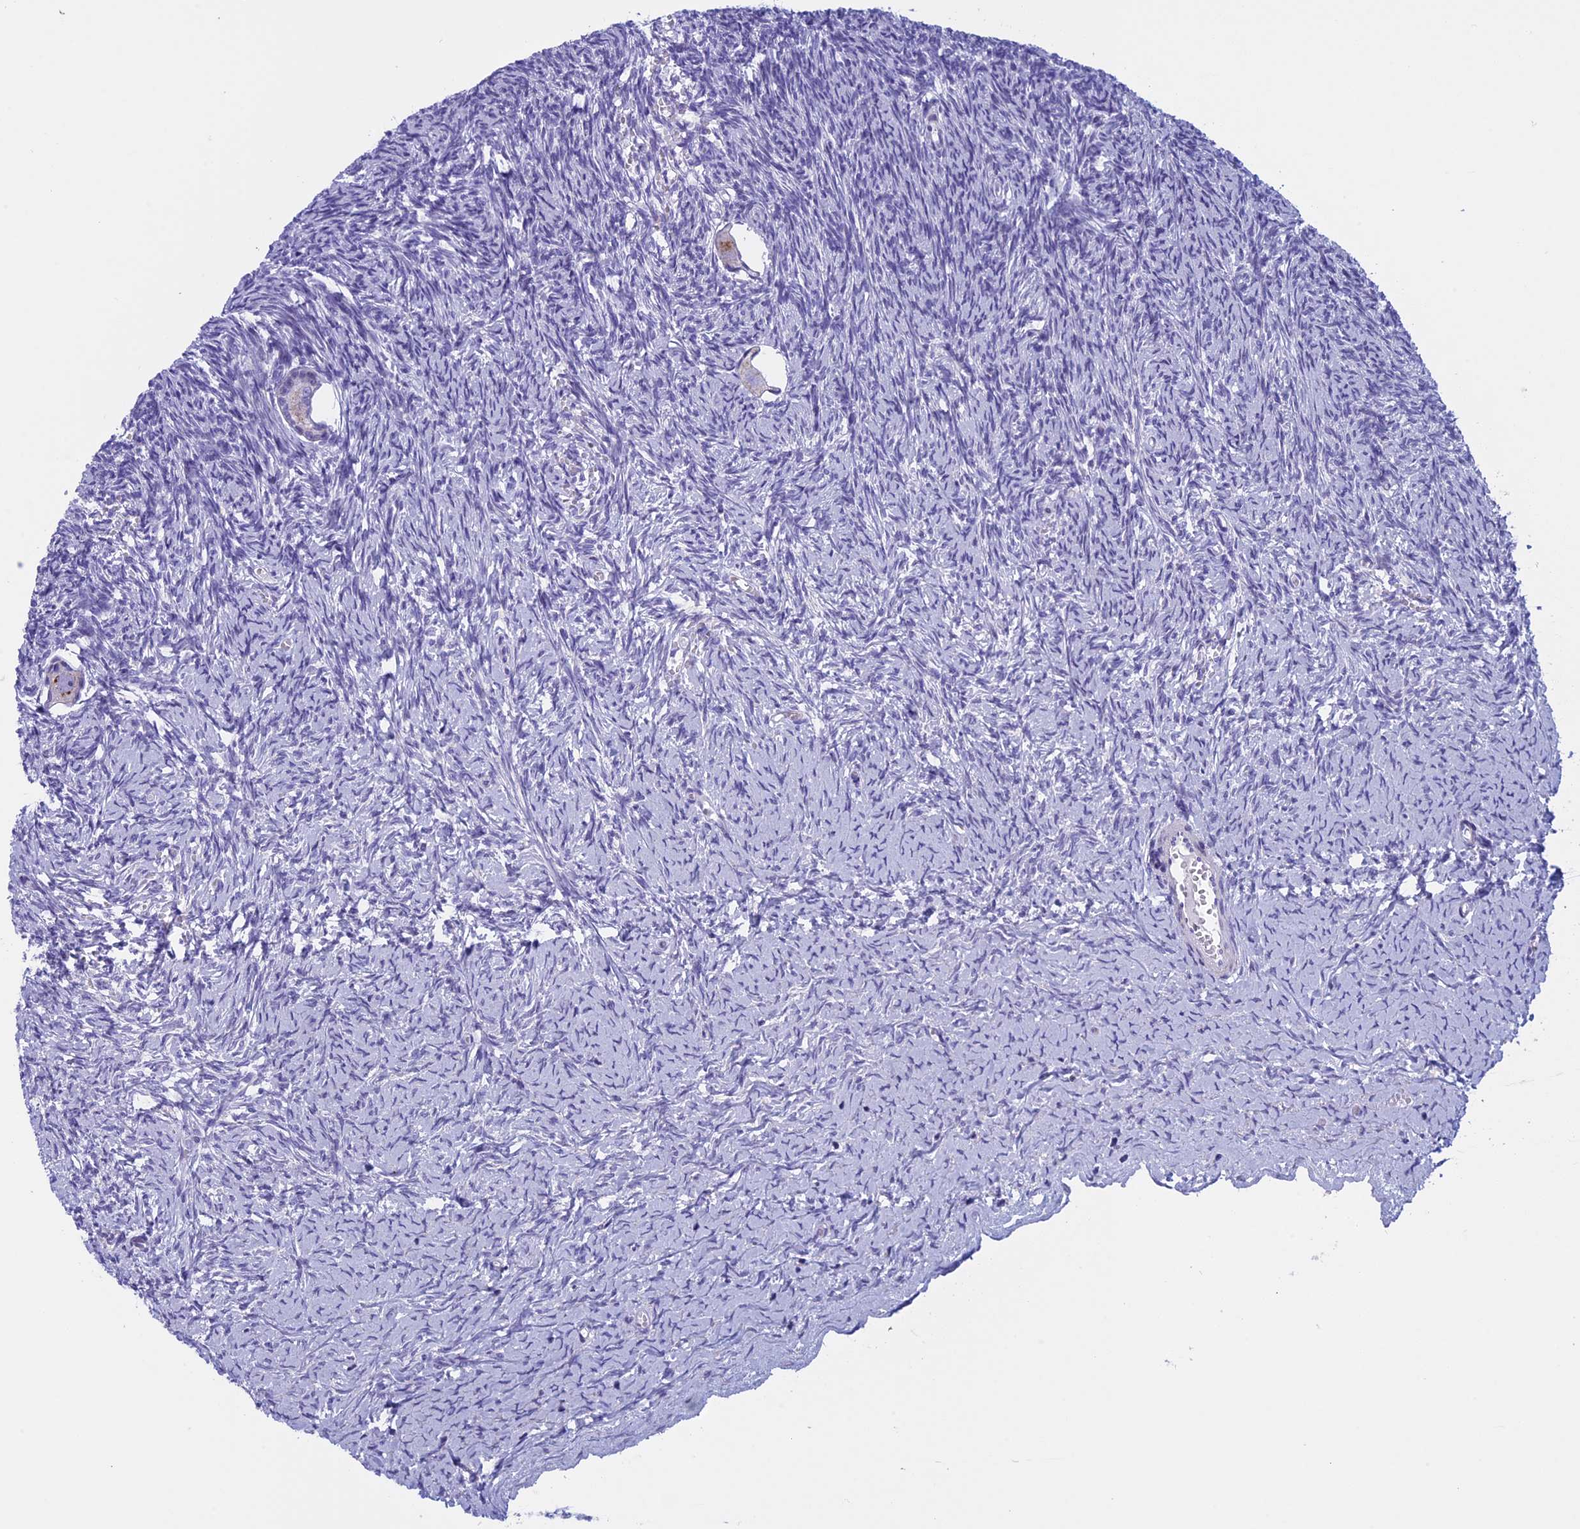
{"staining": {"intensity": "weak", "quantity": "<25%", "location": "cytoplasmic/membranous"}, "tissue": "ovary", "cell_type": "Follicle cells", "image_type": "normal", "snomed": [{"axis": "morphology", "description": "Normal tissue, NOS"}, {"axis": "topography", "description": "Ovary"}], "caption": "Follicle cells show no significant expression in benign ovary.", "gene": "ZNF563", "patient": {"sex": "female", "age": 39}}